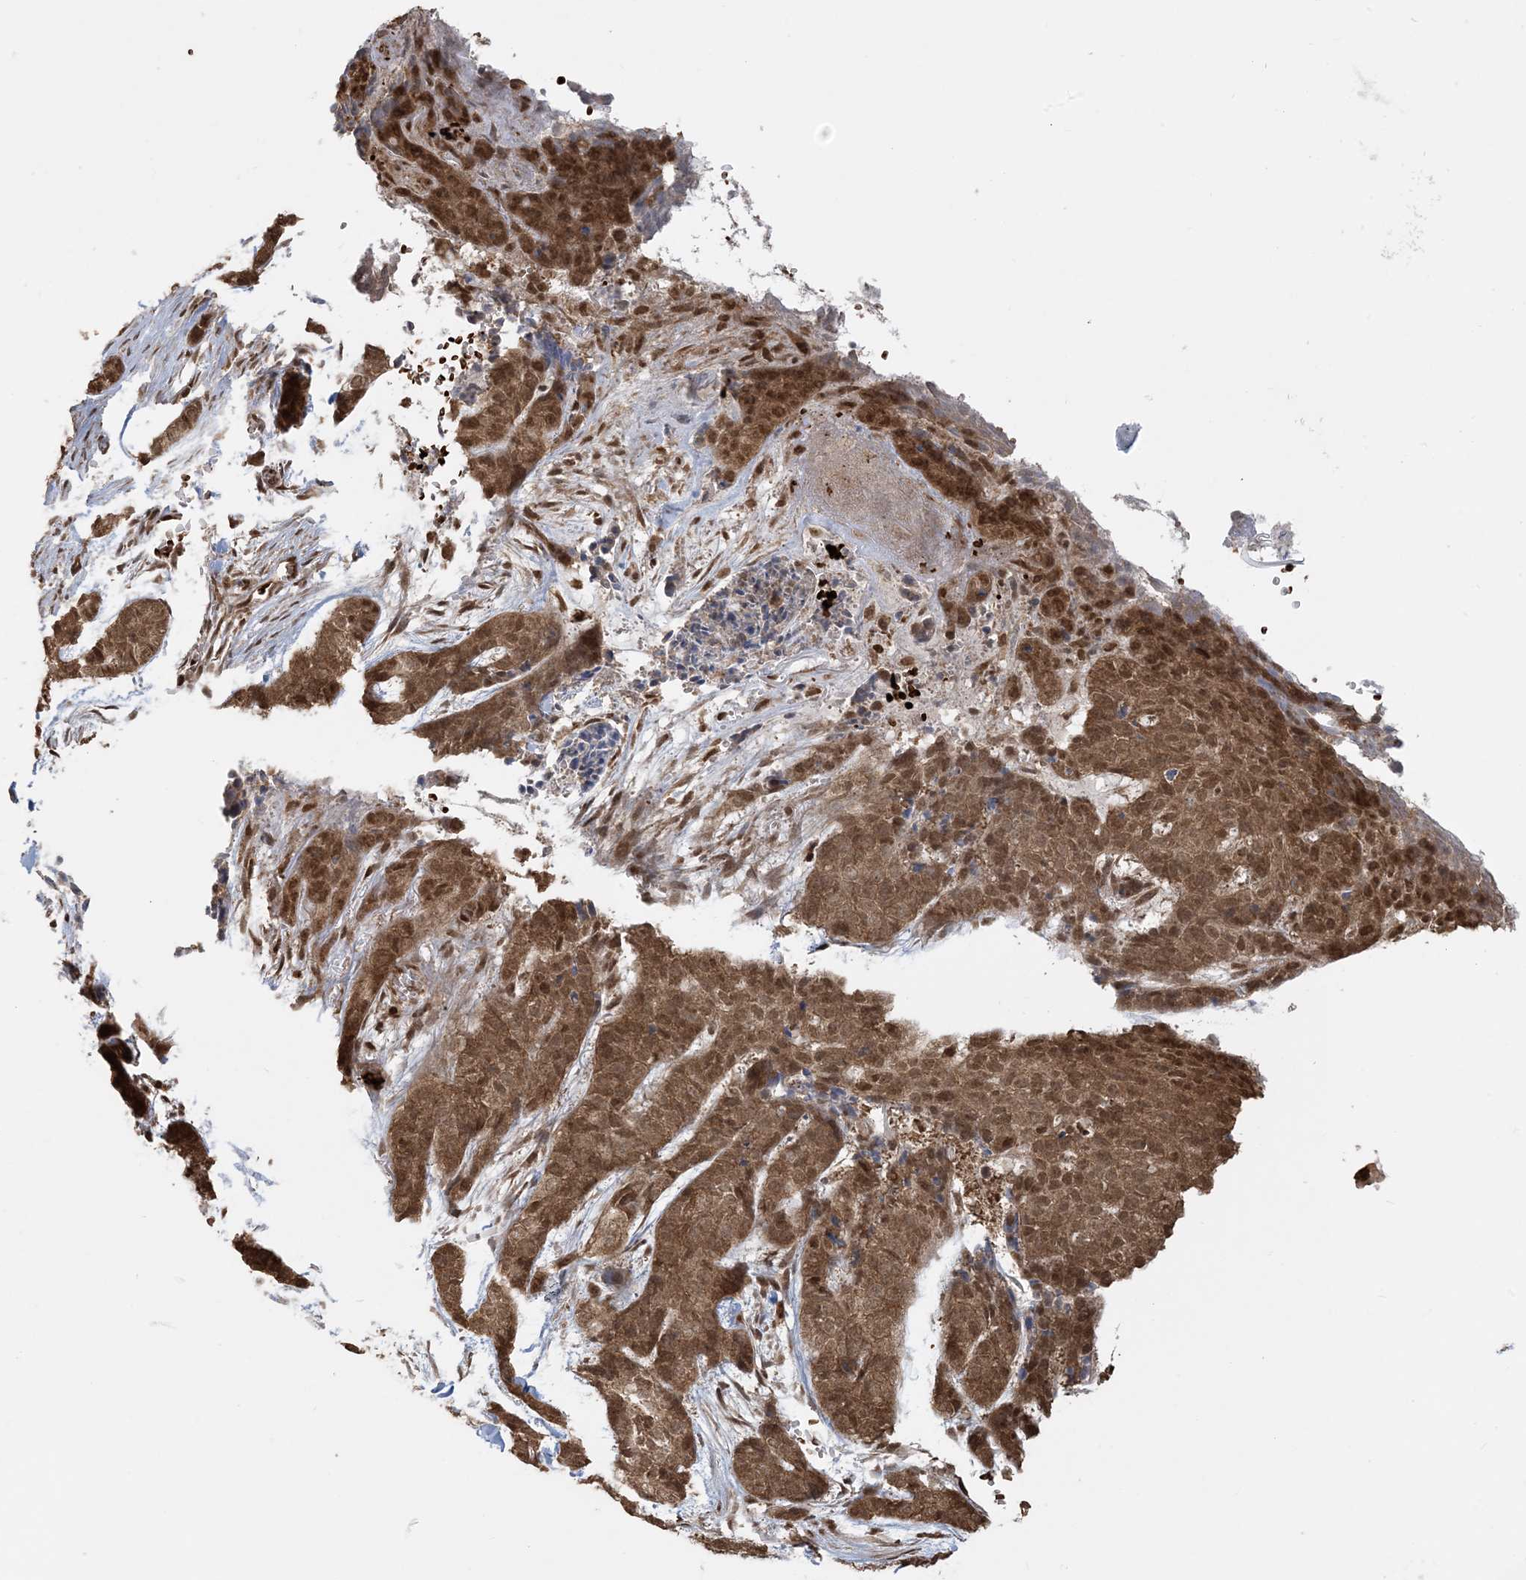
{"staining": {"intensity": "moderate", "quantity": ">75%", "location": "cytoplasmic/membranous,nuclear"}, "tissue": "skin cancer", "cell_type": "Tumor cells", "image_type": "cancer", "snomed": [{"axis": "morphology", "description": "Basal cell carcinoma"}, {"axis": "topography", "description": "Skin"}], "caption": "A photomicrograph showing moderate cytoplasmic/membranous and nuclear staining in about >75% of tumor cells in skin cancer (basal cell carcinoma), as visualized by brown immunohistochemical staining.", "gene": "ABCF3", "patient": {"sex": "female", "age": 64}}